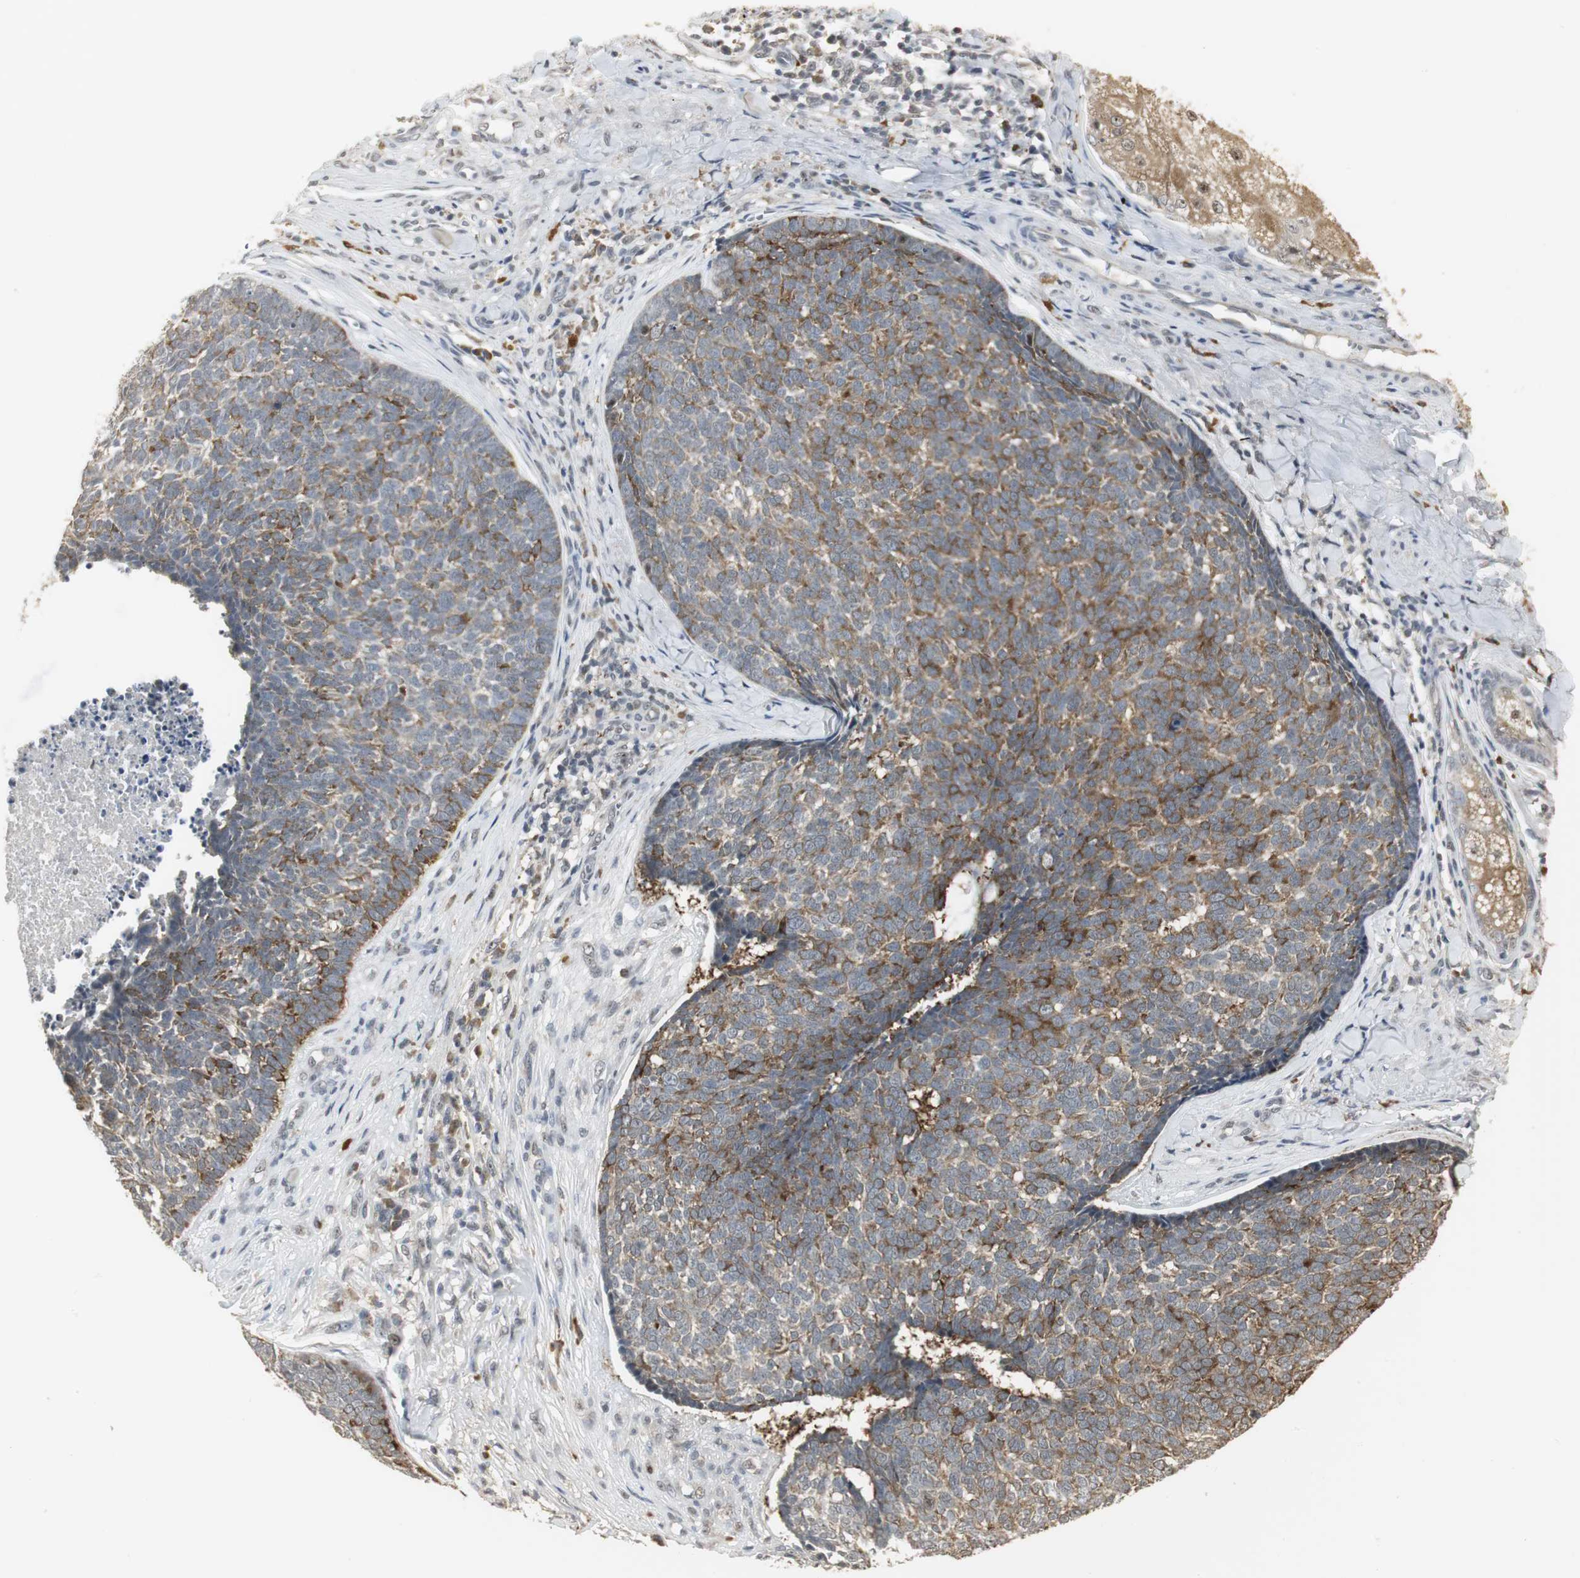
{"staining": {"intensity": "moderate", "quantity": "25%-75%", "location": "cytoplasmic/membranous"}, "tissue": "skin cancer", "cell_type": "Tumor cells", "image_type": "cancer", "snomed": [{"axis": "morphology", "description": "Basal cell carcinoma"}, {"axis": "topography", "description": "Skin"}], "caption": "Human skin cancer stained with a brown dye displays moderate cytoplasmic/membranous positive staining in approximately 25%-75% of tumor cells.", "gene": "ELOA", "patient": {"sex": "male", "age": 84}}